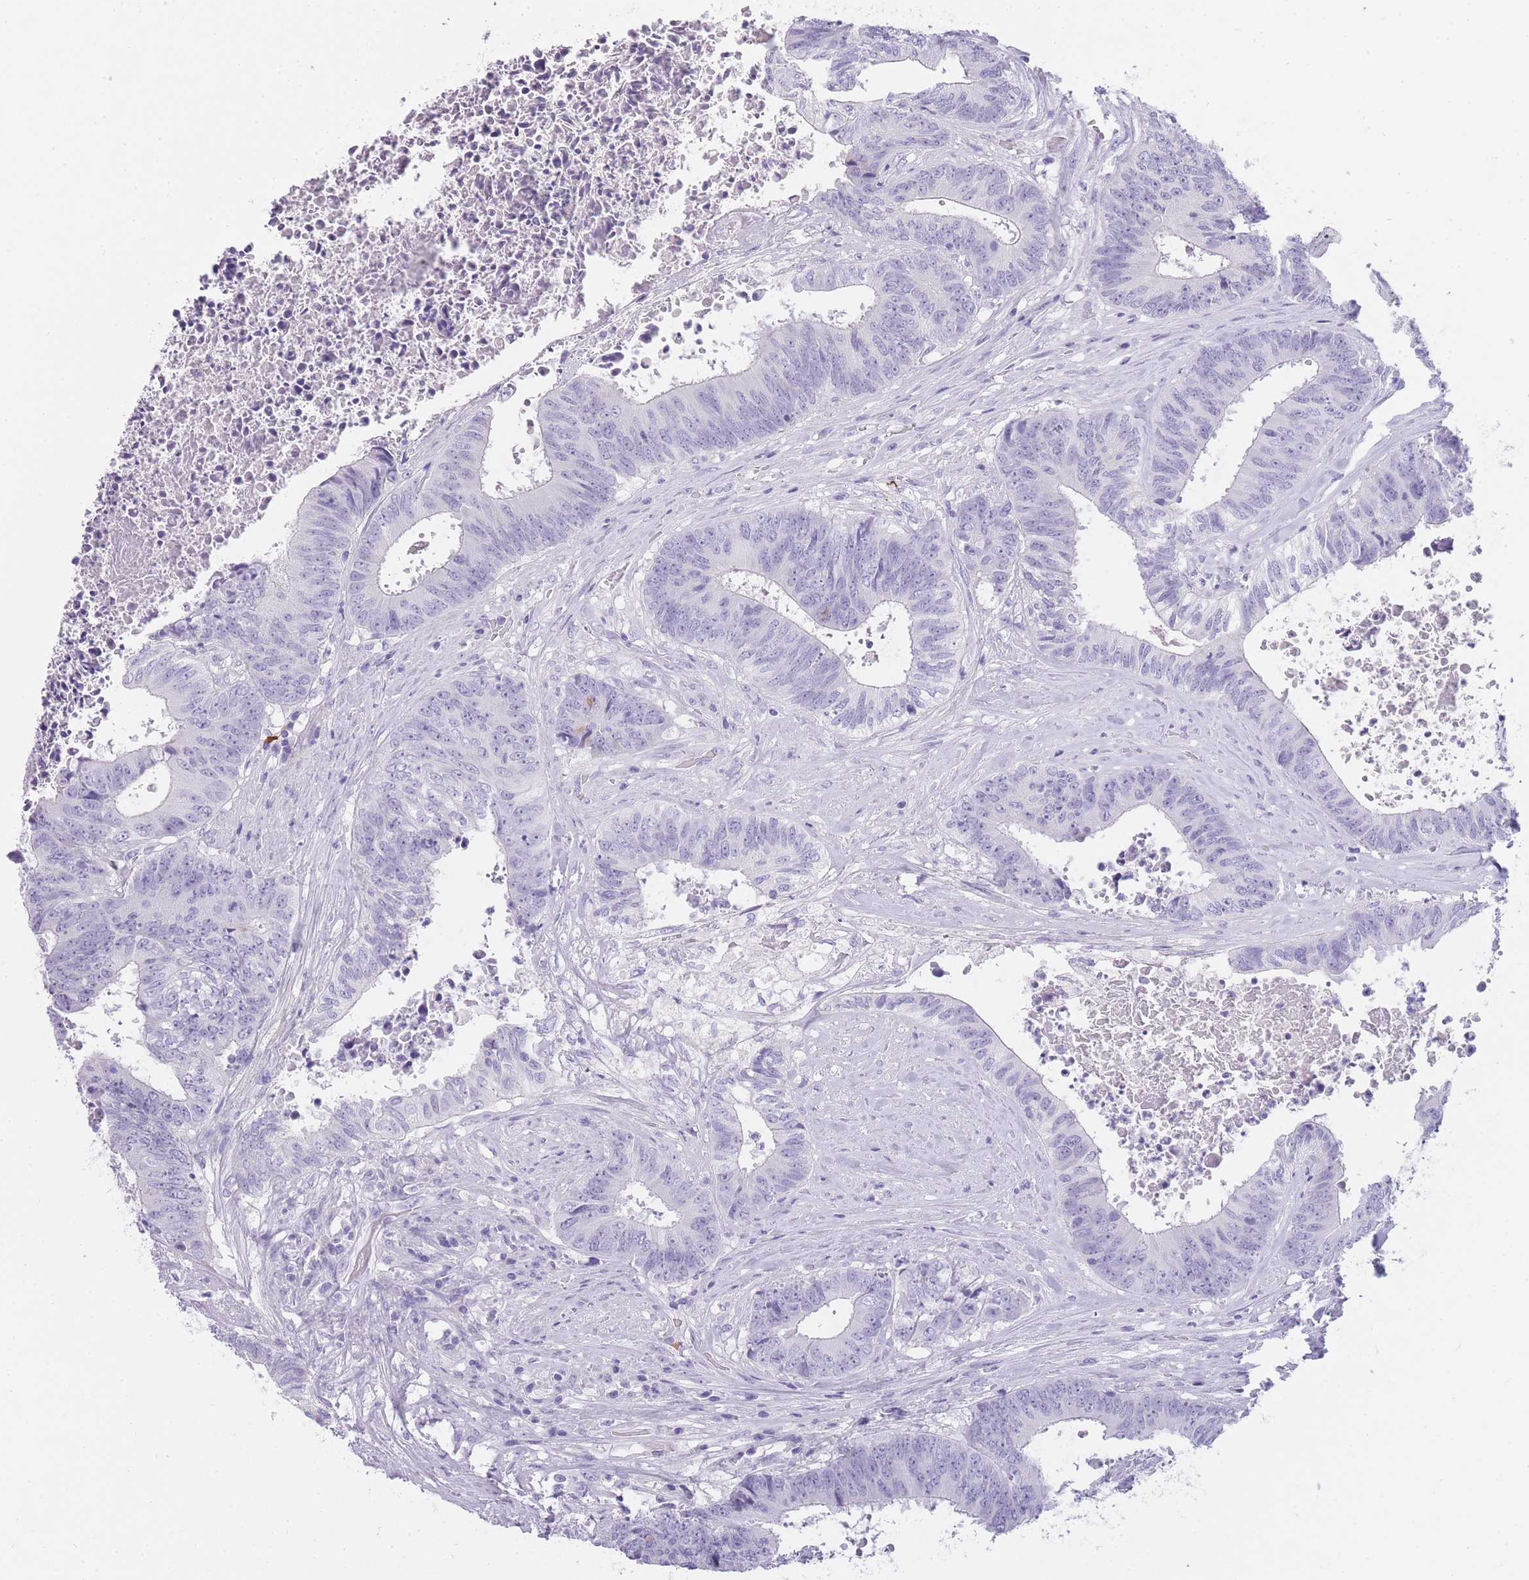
{"staining": {"intensity": "negative", "quantity": "none", "location": "none"}, "tissue": "colorectal cancer", "cell_type": "Tumor cells", "image_type": "cancer", "snomed": [{"axis": "morphology", "description": "Adenocarcinoma, NOS"}, {"axis": "topography", "description": "Rectum"}], "caption": "IHC of human adenocarcinoma (colorectal) shows no positivity in tumor cells.", "gene": "TCP11", "patient": {"sex": "male", "age": 72}}